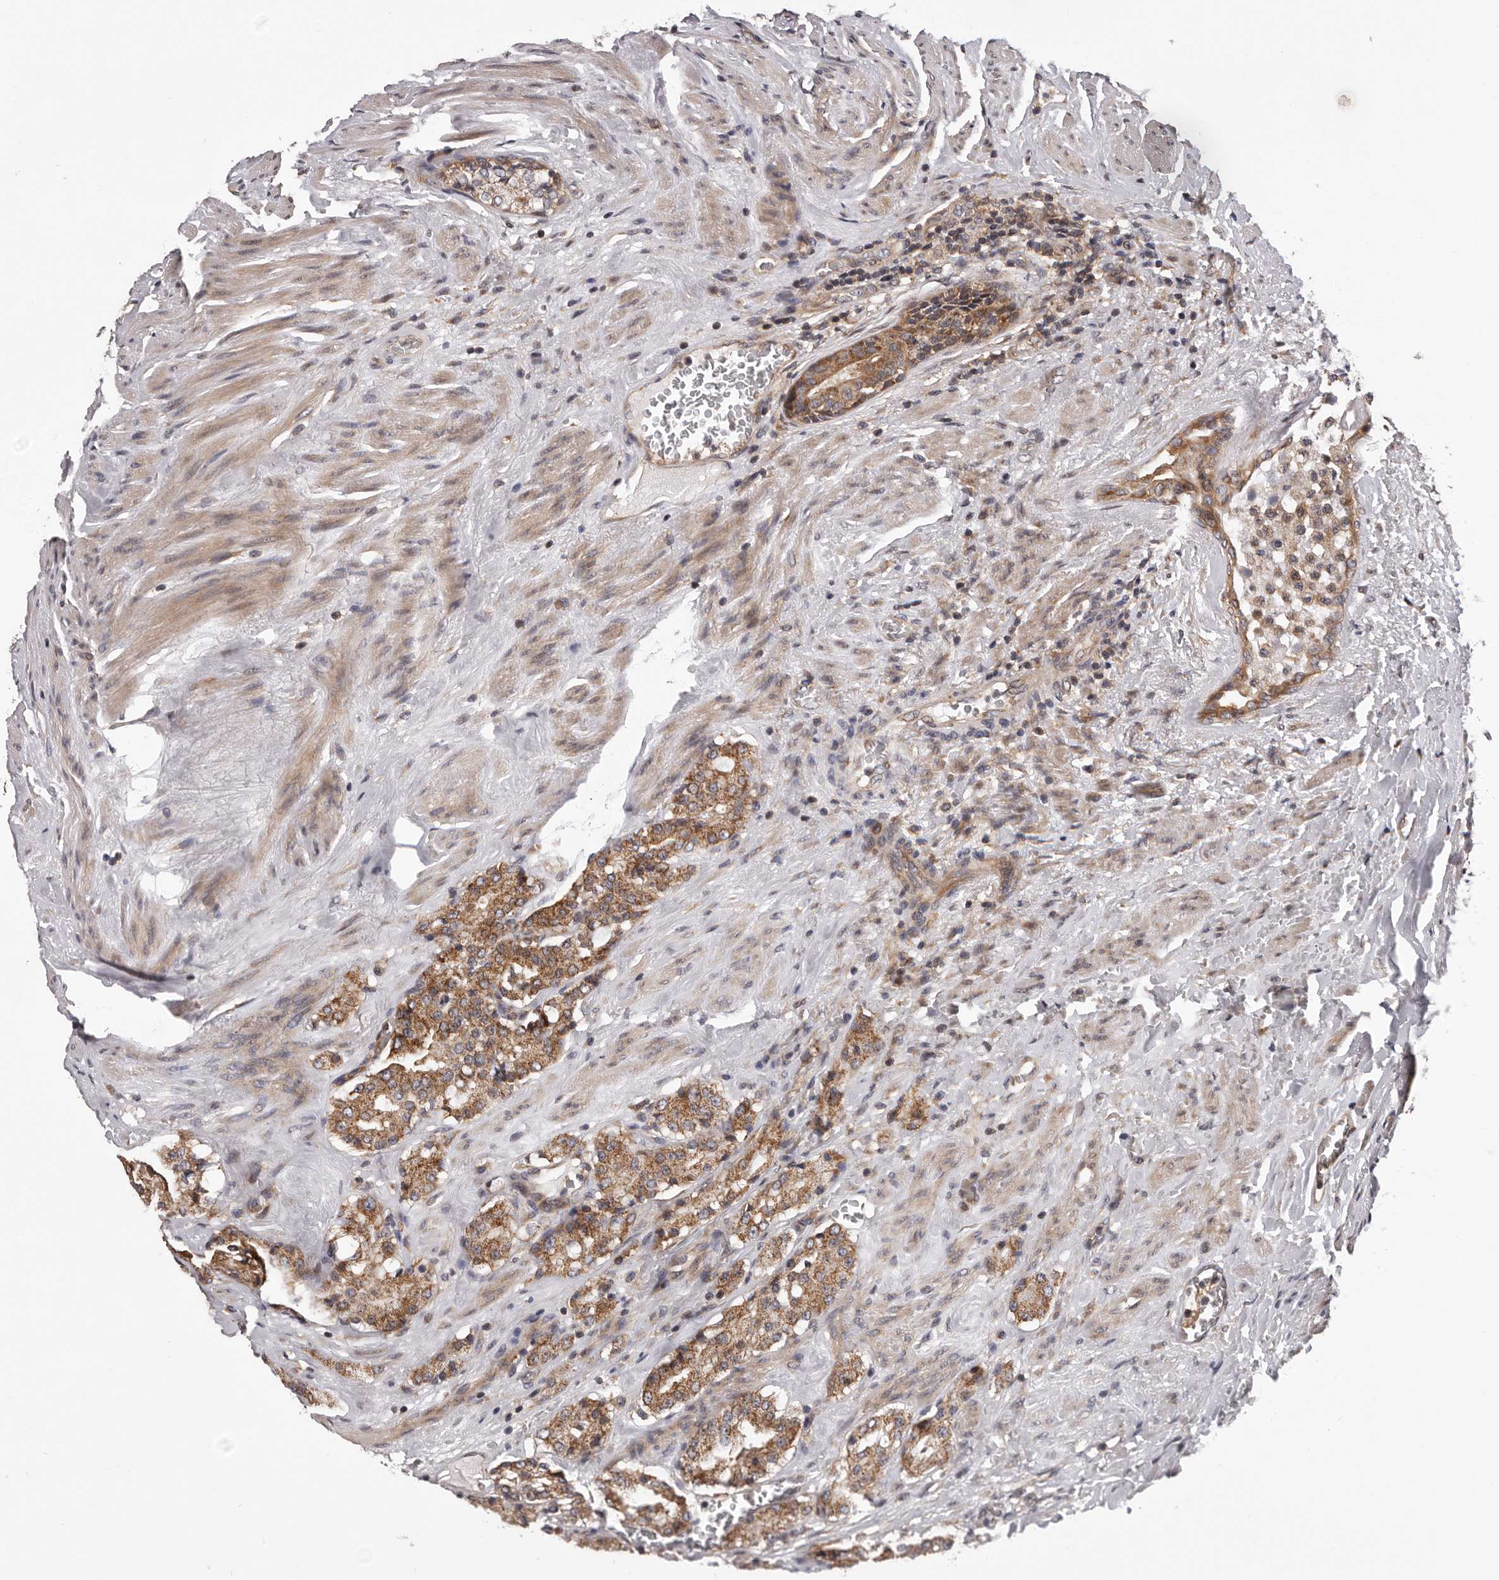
{"staining": {"intensity": "moderate", "quantity": ">75%", "location": "cytoplasmic/membranous"}, "tissue": "prostate cancer", "cell_type": "Tumor cells", "image_type": "cancer", "snomed": [{"axis": "morphology", "description": "Adenocarcinoma, Medium grade"}, {"axis": "topography", "description": "Prostate"}], "caption": "This histopathology image demonstrates IHC staining of human prostate cancer (medium-grade adenocarcinoma), with medium moderate cytoplasmic/membranous expression in about >75% of tumor cells.", "gene": "VPS37A", "patient": {"sex": "male", "age": 72}}